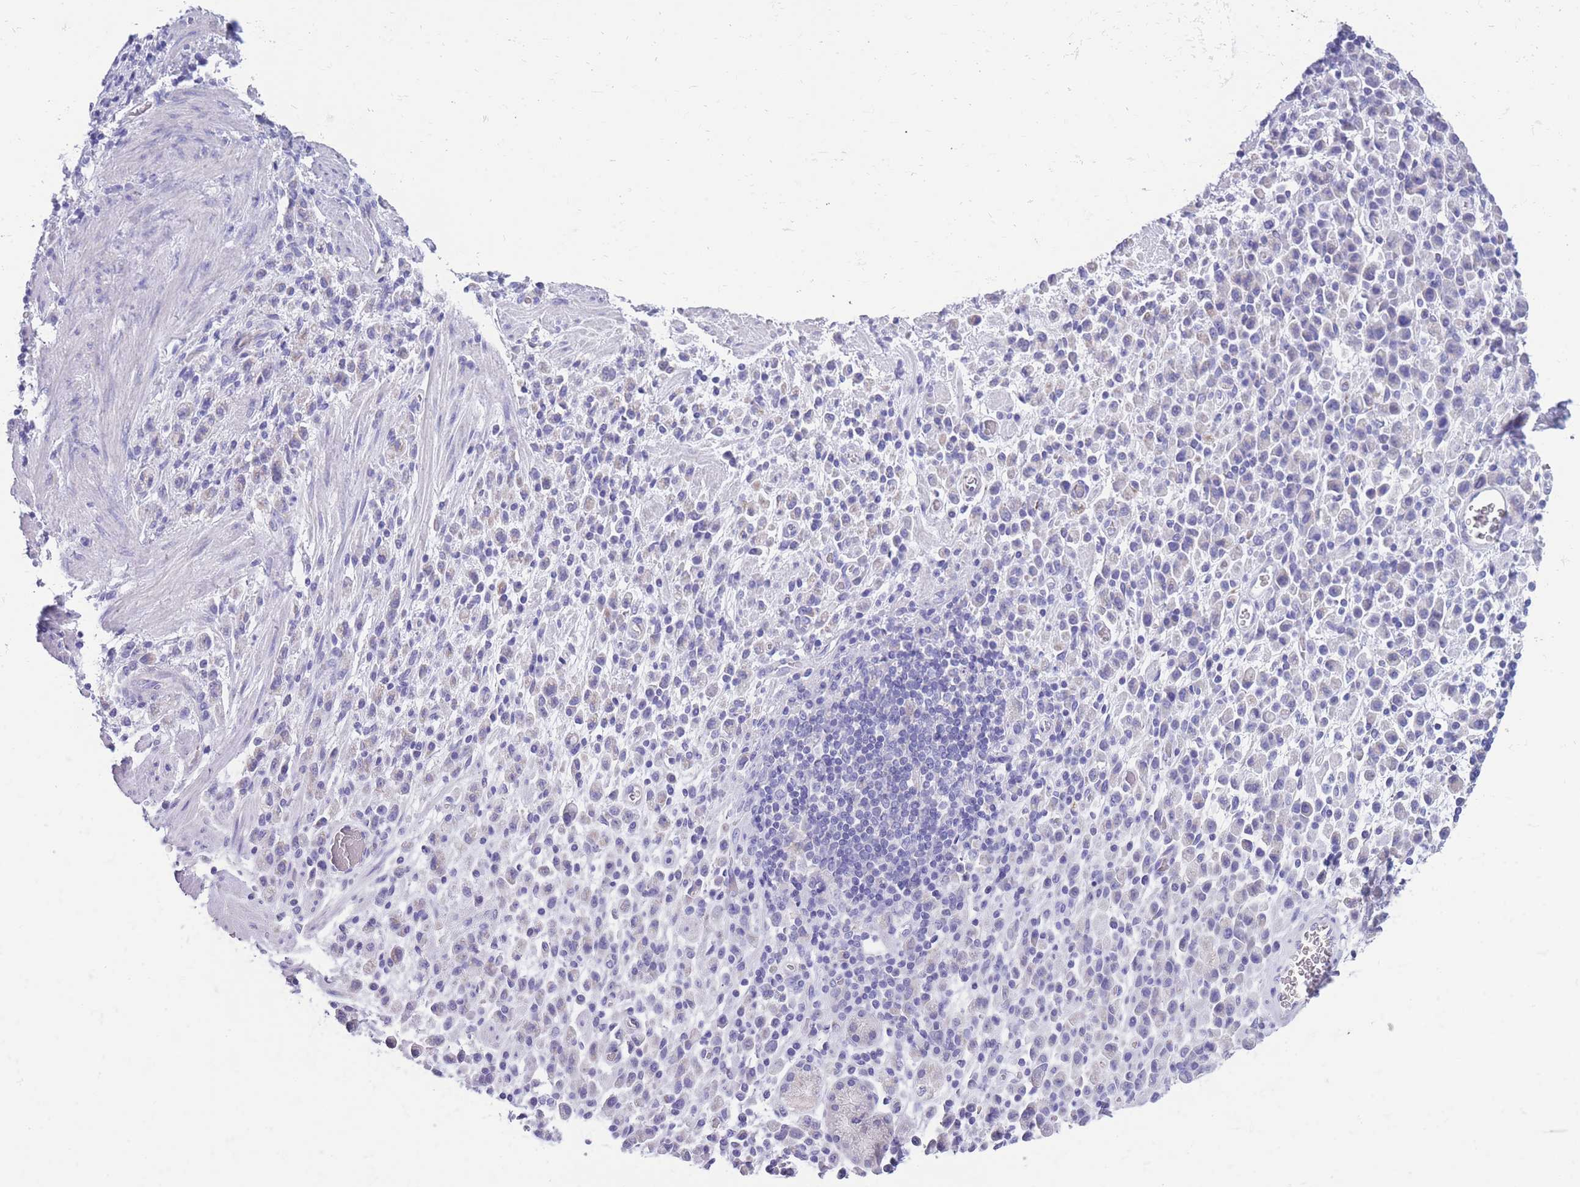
{"staining": {"intensity": "negative", "quantity": "none", "location": "none"}, "tissue": "stomach cancer", "cell_type": "Tumor cells", "image_type": "cancer", "snomed": [{"axis": "morphology", "description": "Adenocarcinoma, NOS"}, {"axis": "topography", "description": "Stomach"}], "caption": "DAB immunohistochemical staining of human adenocarcinoma (stomach) shows no significant staining in tumor cells. The staining is performed using DAB brown chromogen with nuclei counter-stained in using hematoxylin.", "gene": "INTS2", "patient": {"sex": "male", "age": 77}}